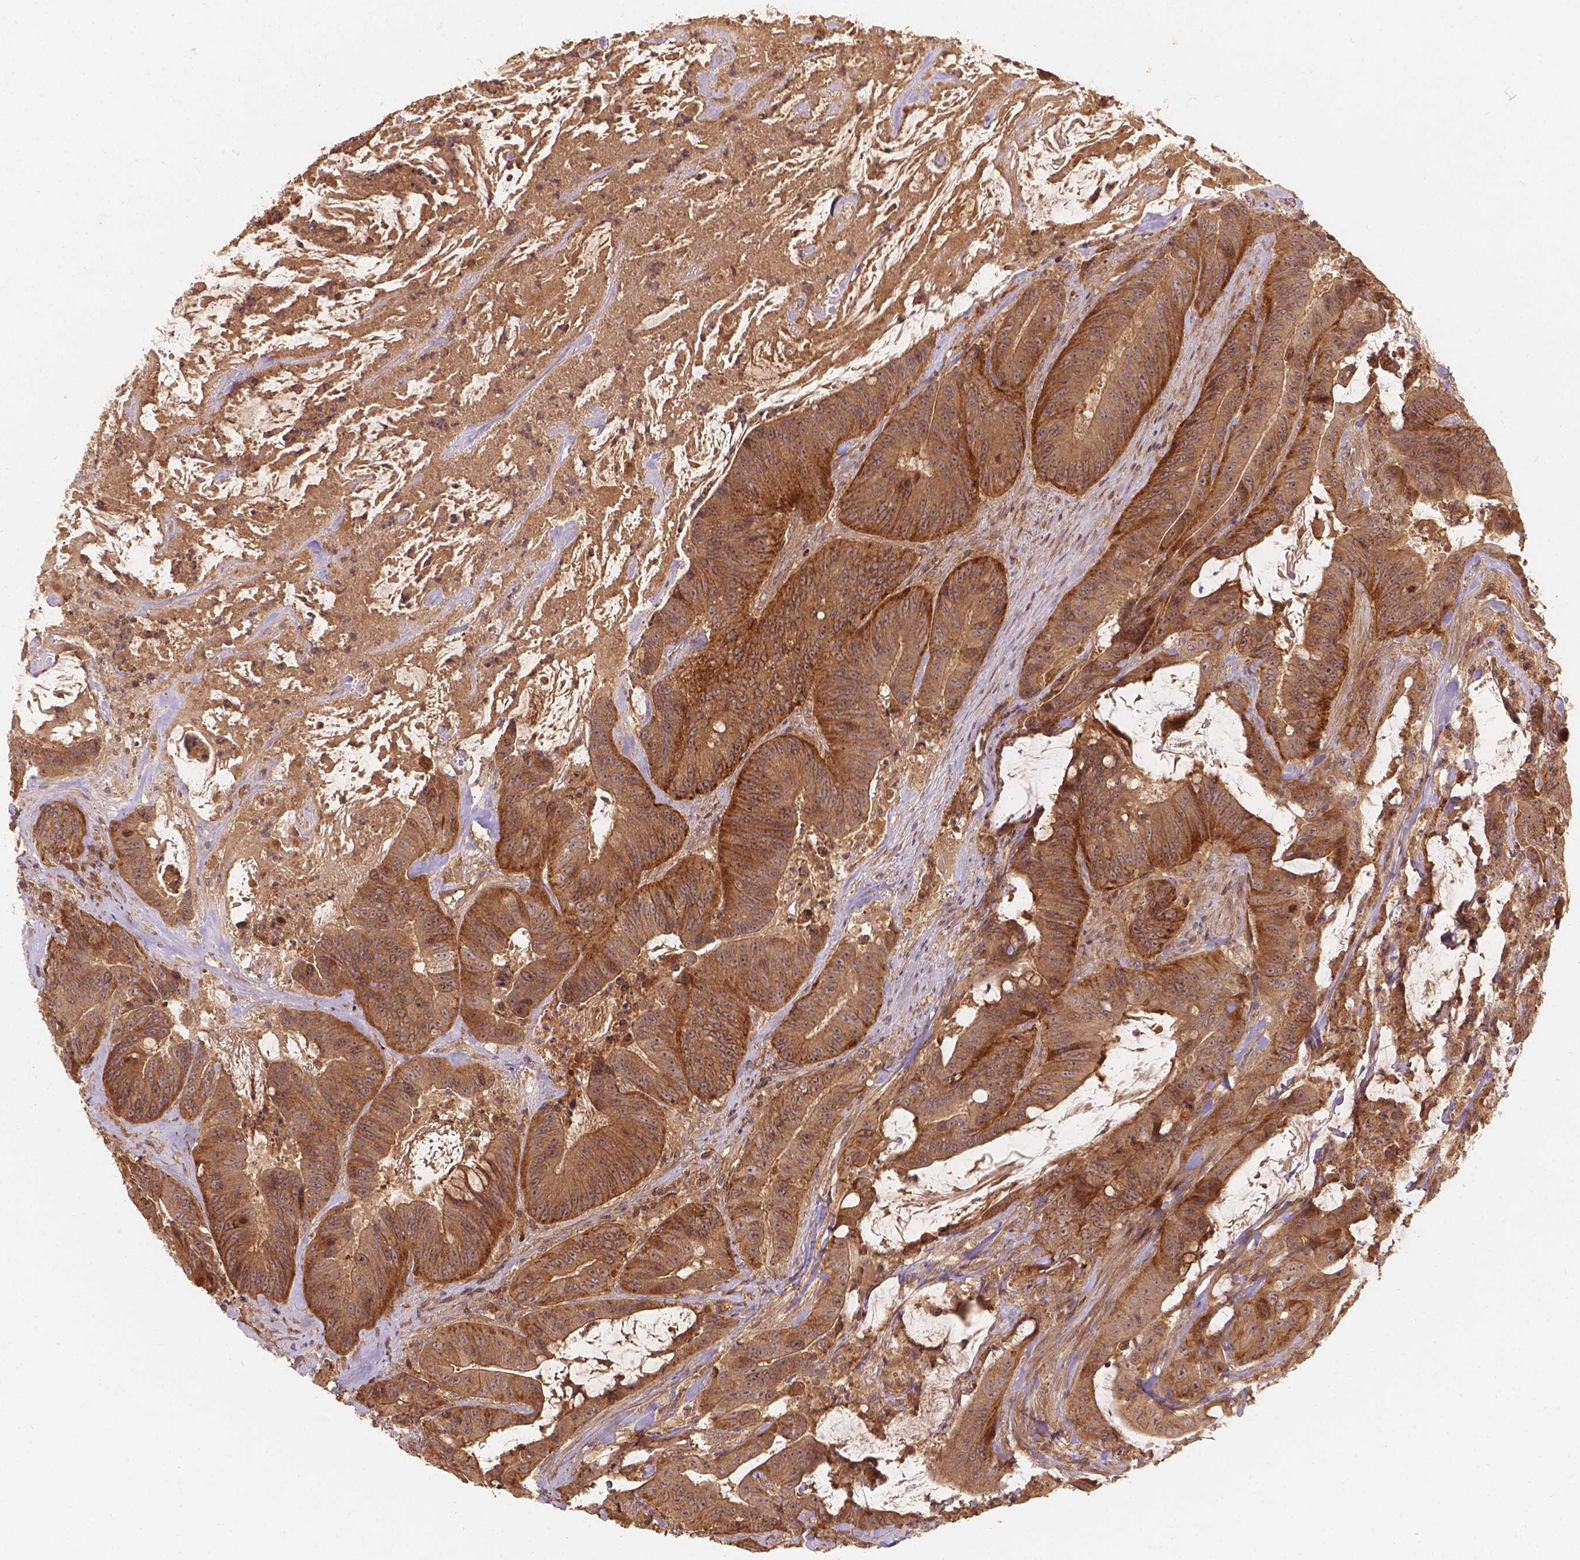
{"staining": {"intensity": "moderate", "quantity": ">75%", "location": "cytoplasmic/membranous"}, "tissue": "colorectal cancer", "cell_type": "Tumor cells", "image_type": "cancer", "snomed": [{"axis": "morphology", "description": "Adenocarcinoma, NOS"}, {"axis": "topography", "description": "Colon"}], "caption": "Approximately >75% of tumor cells in human colorectal cancer (adenocarcinoma) exhibit moderate cytoplasmic/membranous protein positivity as visualized by brown immunohistochemical staining.", "gene": "XPR1", "patient": {"sex": "male", "age": 33}}